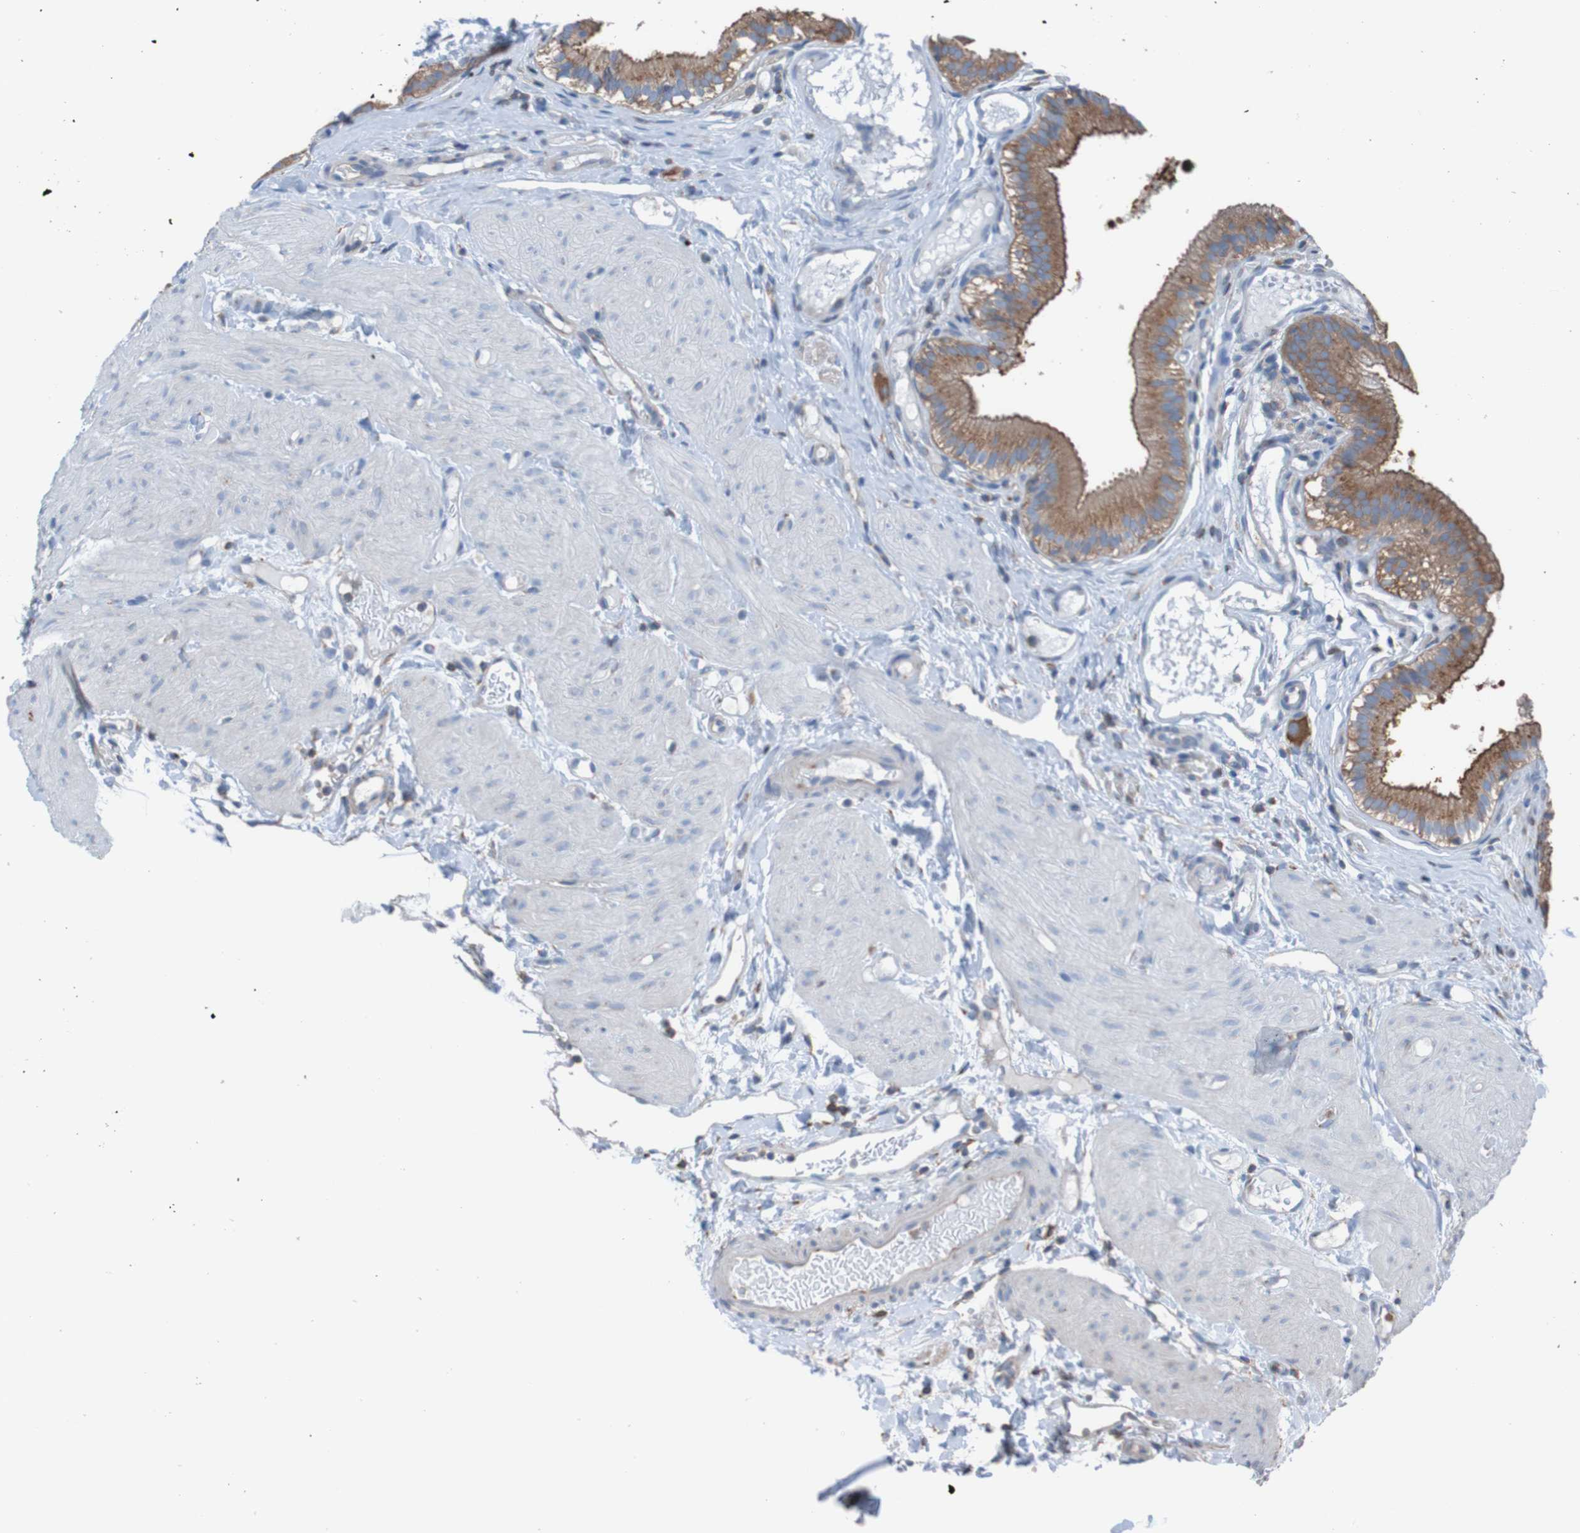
{"staining": {"intensity": "moderate", "quantity": ">75%", "location": "cytoplasmic/membranous"}, "tissue": "gallbladder", "cell_type": "Glandular cells", "image_type": "normal", "snomed": [{"axis": "morphology", "description": "Normal tissue, NOS"}, {"axis": "topography", "description": "Gallbladder"}], "caption": "The photomicrograph reveals immunohistochemical staining of benign gallbladder. There is moderate cytoplasmic/membranous staining is identified in approximately >75% of glandular cells. (IHC, brightfield microscopy, high magnification).", "gene": "MINAR1", "patient": {"sex": "female", "age": 26}}